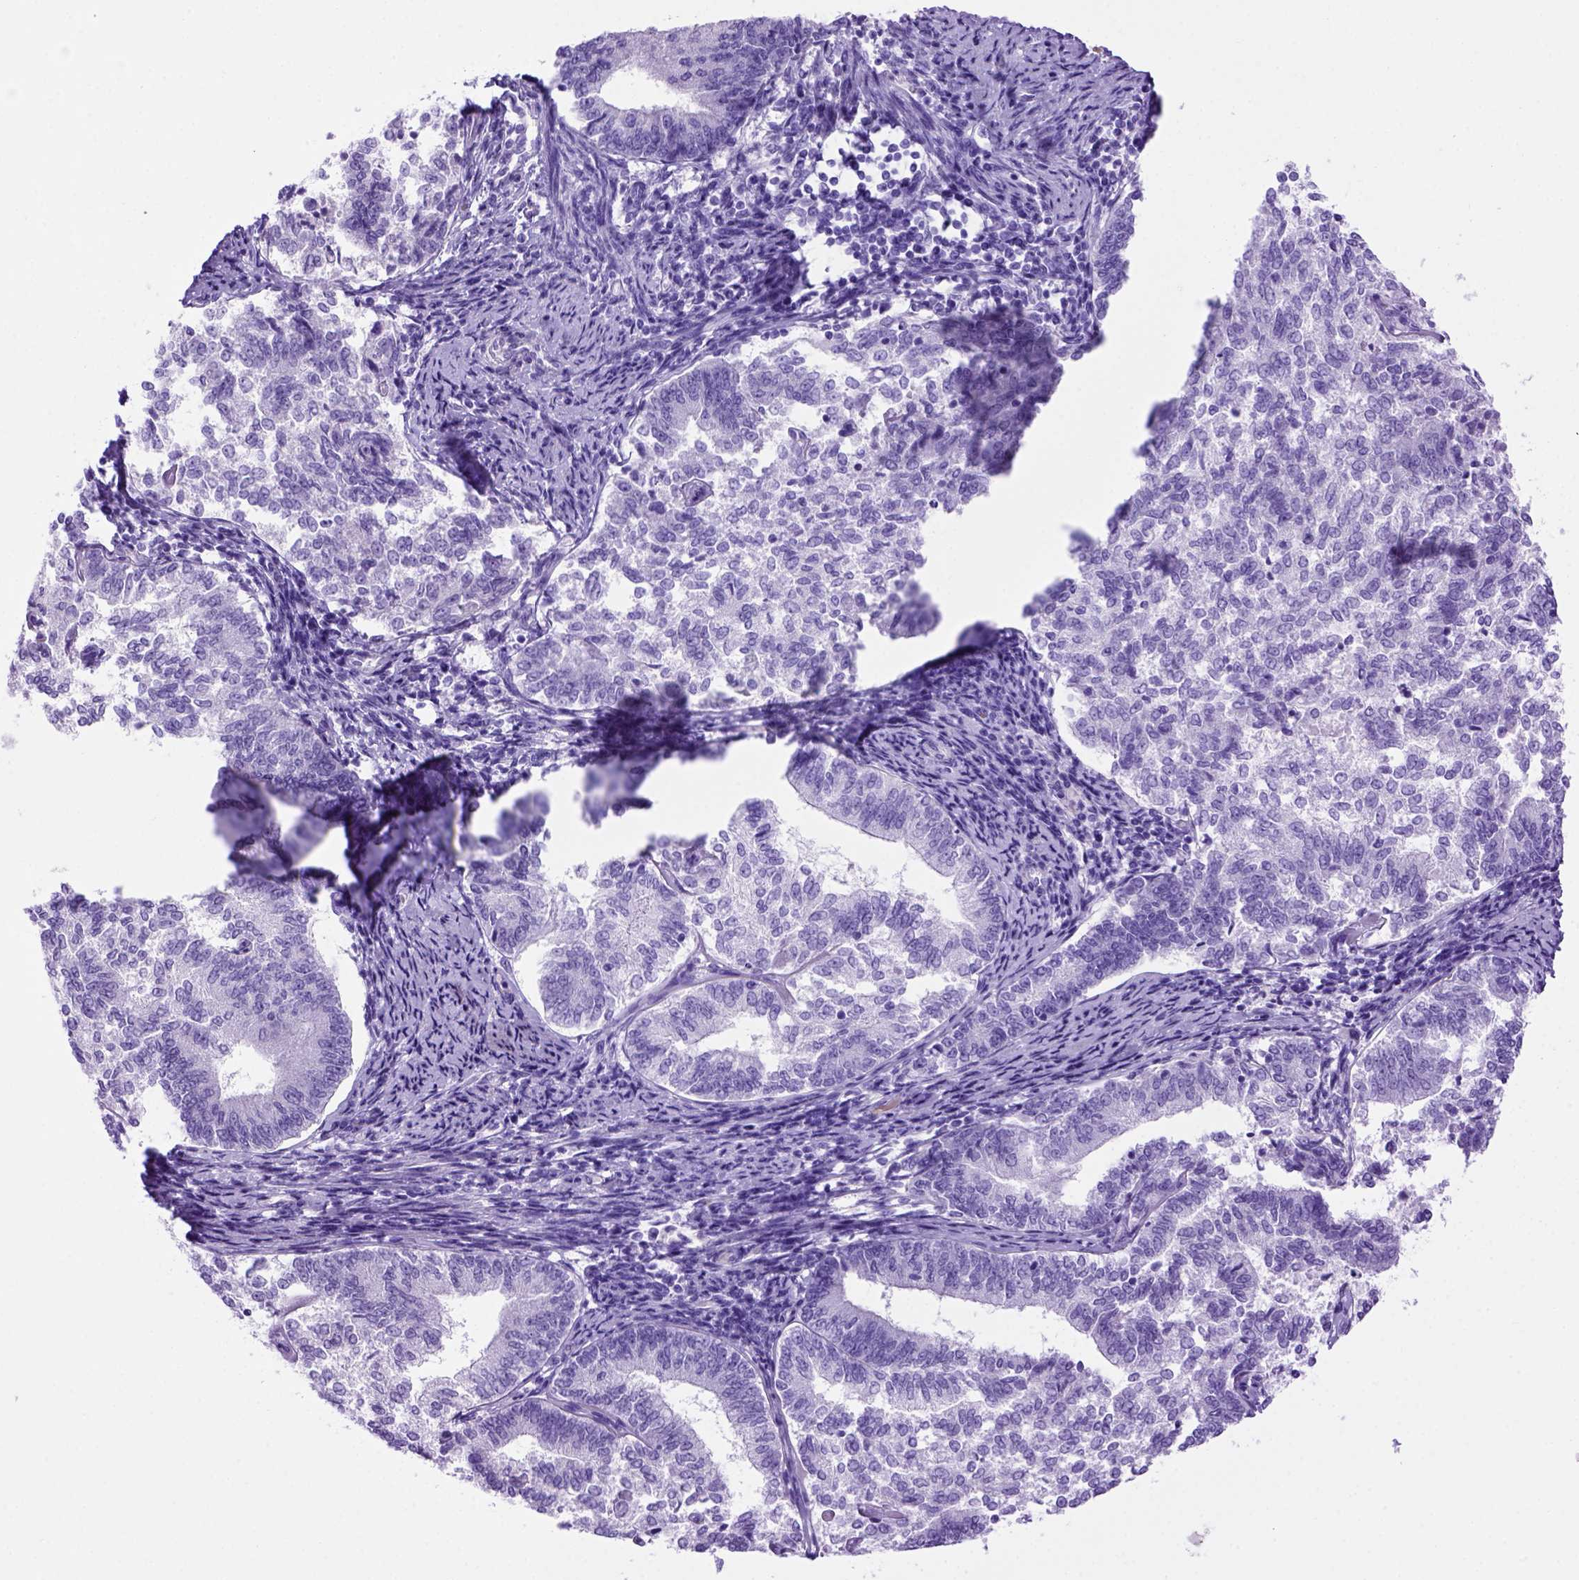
{"staining": {"intensity": "negative", "quantity": "none", "location": "none"}, "tissue": "endometrial cancer", "cell_type": "Tumor cells", "image_type": "cancer", "snomed": [{"axis": "morphology", "description": "Adenocarcinoma, NOS"}, {"axis": "topography", "description": "Endometrium"}], "caption": "Immunohistochemistry image of neoplastic tissue: endometrial cancer (adenocarcinoma) stained with DAB exhibits no significant protein staining in tumor cells.", "gene": "MEOX2", "patient": {"sex": "female", "age": 65}}